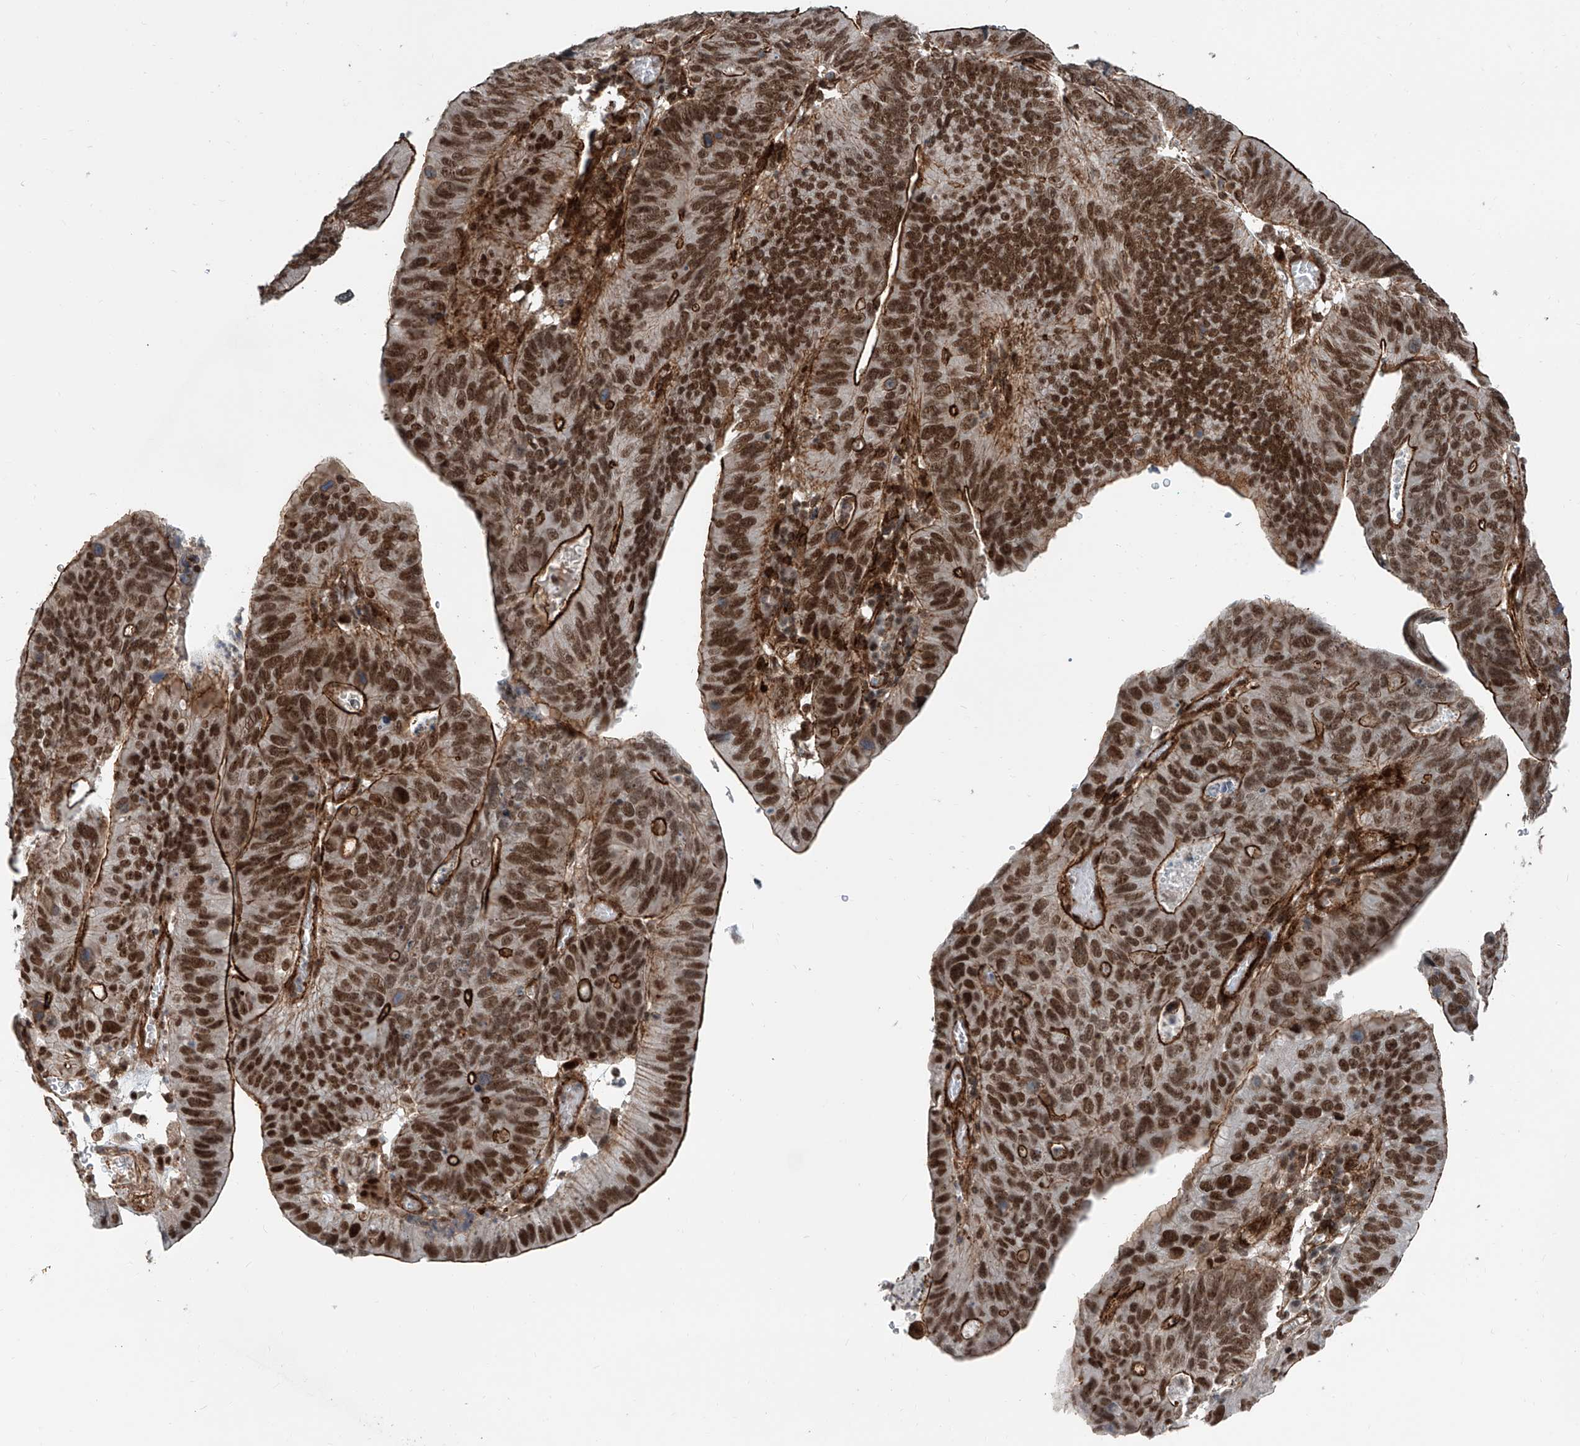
{"staining": {"intensity": "strong", "quantity": ">75%", "location": "cytoplasmic/membranous,nuclear"}, "tissue": "stomach cancer", "cell_type": "Tumor cells", "image_type": "cancer", "snomed": [{"axis": "morphology", "description": "Adenocarcinoma, NOS"}, {"axis": "topography", "description": "Stomach"}], "caption": "A brown stain shows strong cytoplasmic/membranous and nuclear positivity of a protein in stomach cancer tumor cells.", "gene": "SDE2", "patient": {"sex": "male", "age": 59}}